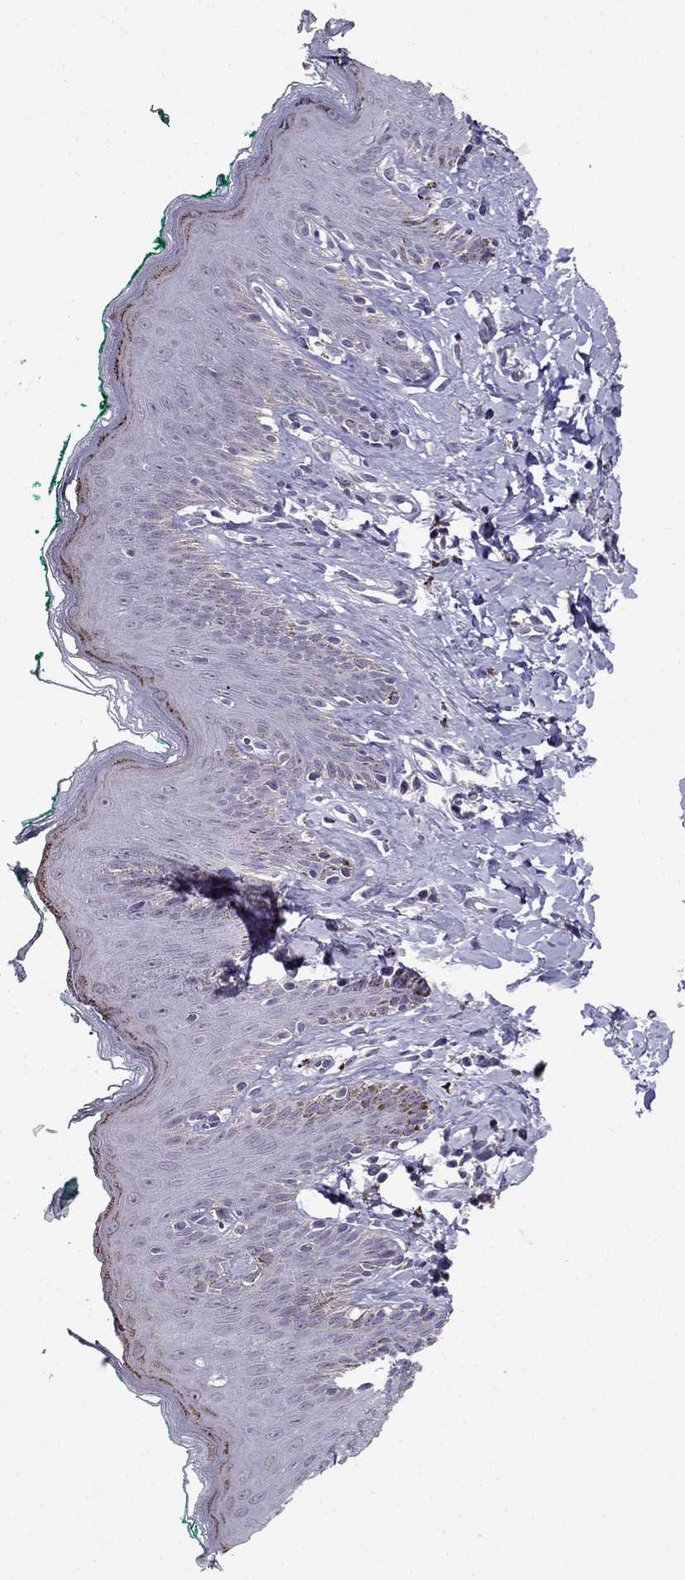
{"staining": {"intensity": "strong", "quantity": "<25%", "location": "cytoplasmic/membranous"}, "tissue": "skin", "cell_type": "Epidermal cells", "image_type": "normal", "snomed": [{"axis": "morphology", "description": "Normal tissue, NOS"}, {"axis": "topography", "description": "Vulva"}], "caption": "Human skin stained for a protein (brown) reveals strong cytoplasmic/membranous positive expression in approximately <25% of epidermal cells.", "gene": "AQP9", "patient": {"sex": "female", "age": 66}}